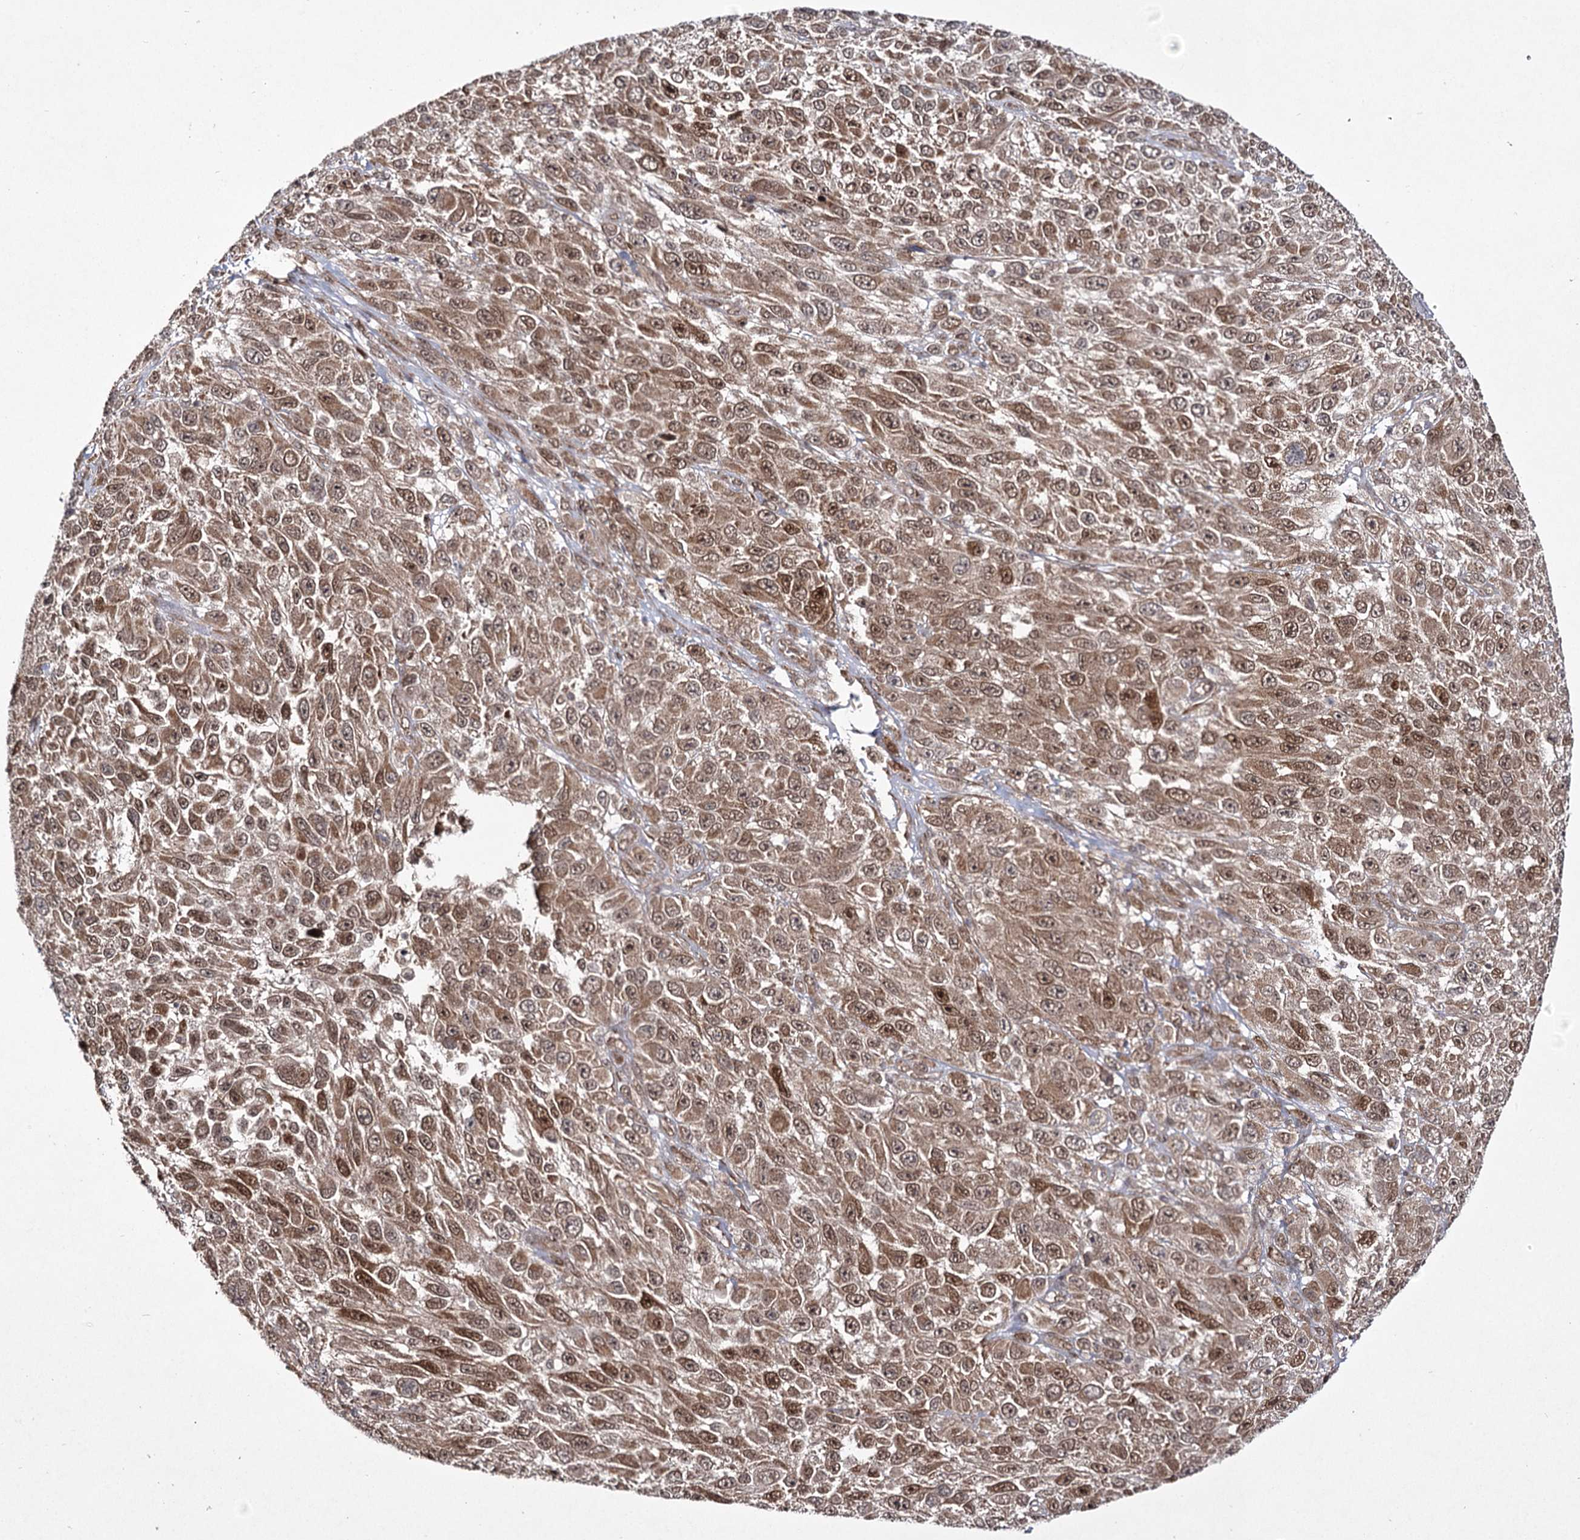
{"staining": {"intensity": "moderate", "quantity": ">75%", "location": "cytoplasmic/membranous,nuclear"}, "tissue": "melanoma", "cell_type": "Tumor cells", "image_type": "cancer", "snomed": [{"axis": "morphology", "description": "Normal tissue, NOS"}, {"axis": "morphology", "description": "Malignant melanoma, NOS"}, {"axis": "topography", "description": "Skin"}], "caption": "This histopathology image reveals immunohistochemistry staining of malignant melanoma, with medium moderate cytoplasmic/membranous and nuclear positivity in about >75% of tumor cells.", "gene": "TRNT1", "patient": {"sex": "female", "age": 96}}